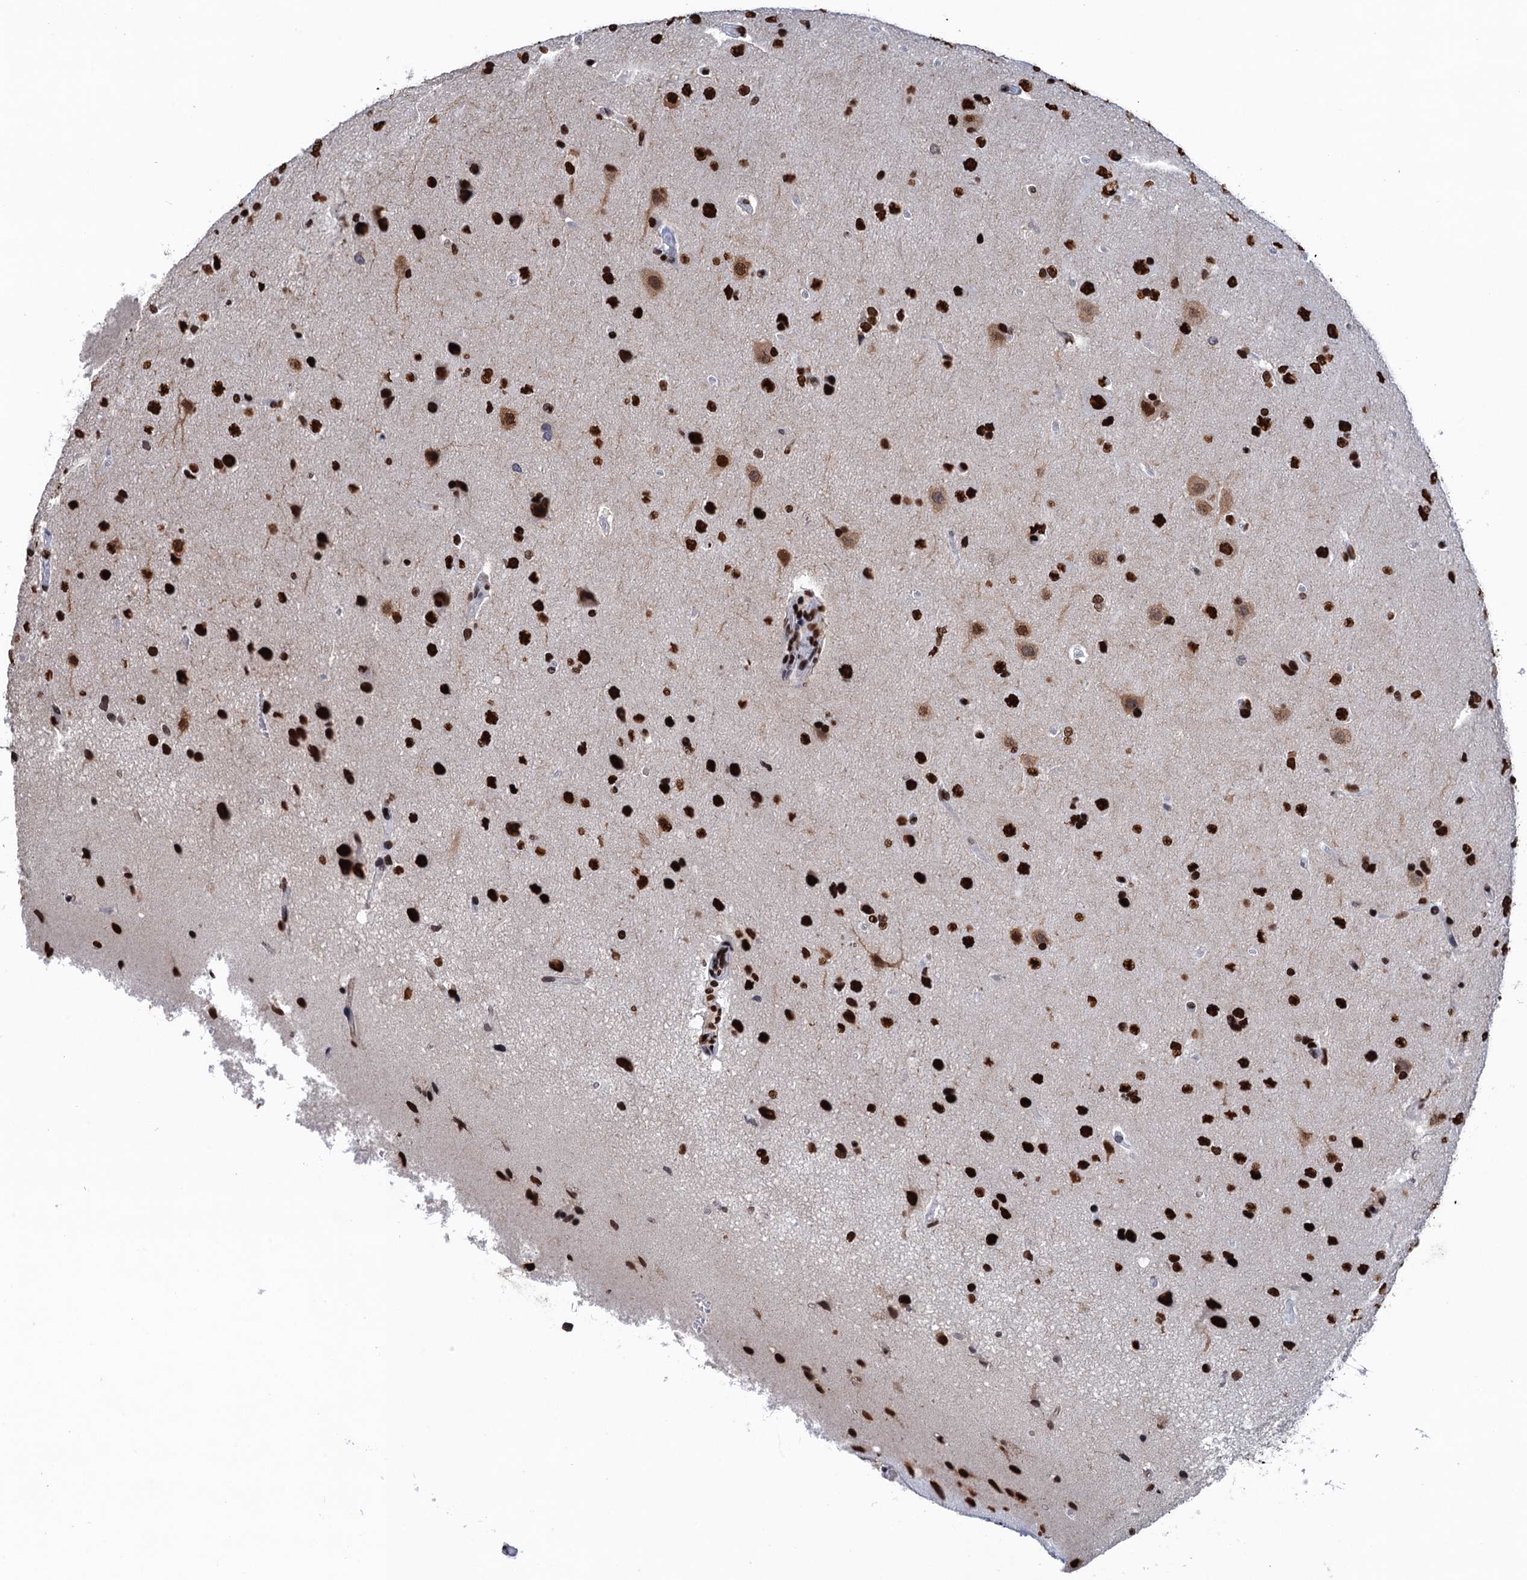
{"staining": {"intensity": "strong", "quantity": ">75%", "location": "nuclear"}, "tissue": "glioma", "cell_type": "Tumor cells", "image_type": "cancer", "snomed": [{"axis": "morphology", "description": "Glioma, malignant, High grade"}, {"axis": "topography", "description": "Brain"}], "caption": "This histopathology image exhibits immunohistochemistry (IHC) staining of human malignant glioma (high-grade), with high strong nuclear positivity in approximately >75% of tumor cells.", "gene": "UBA2", "patient": {"sex": "male", "age": 72}}